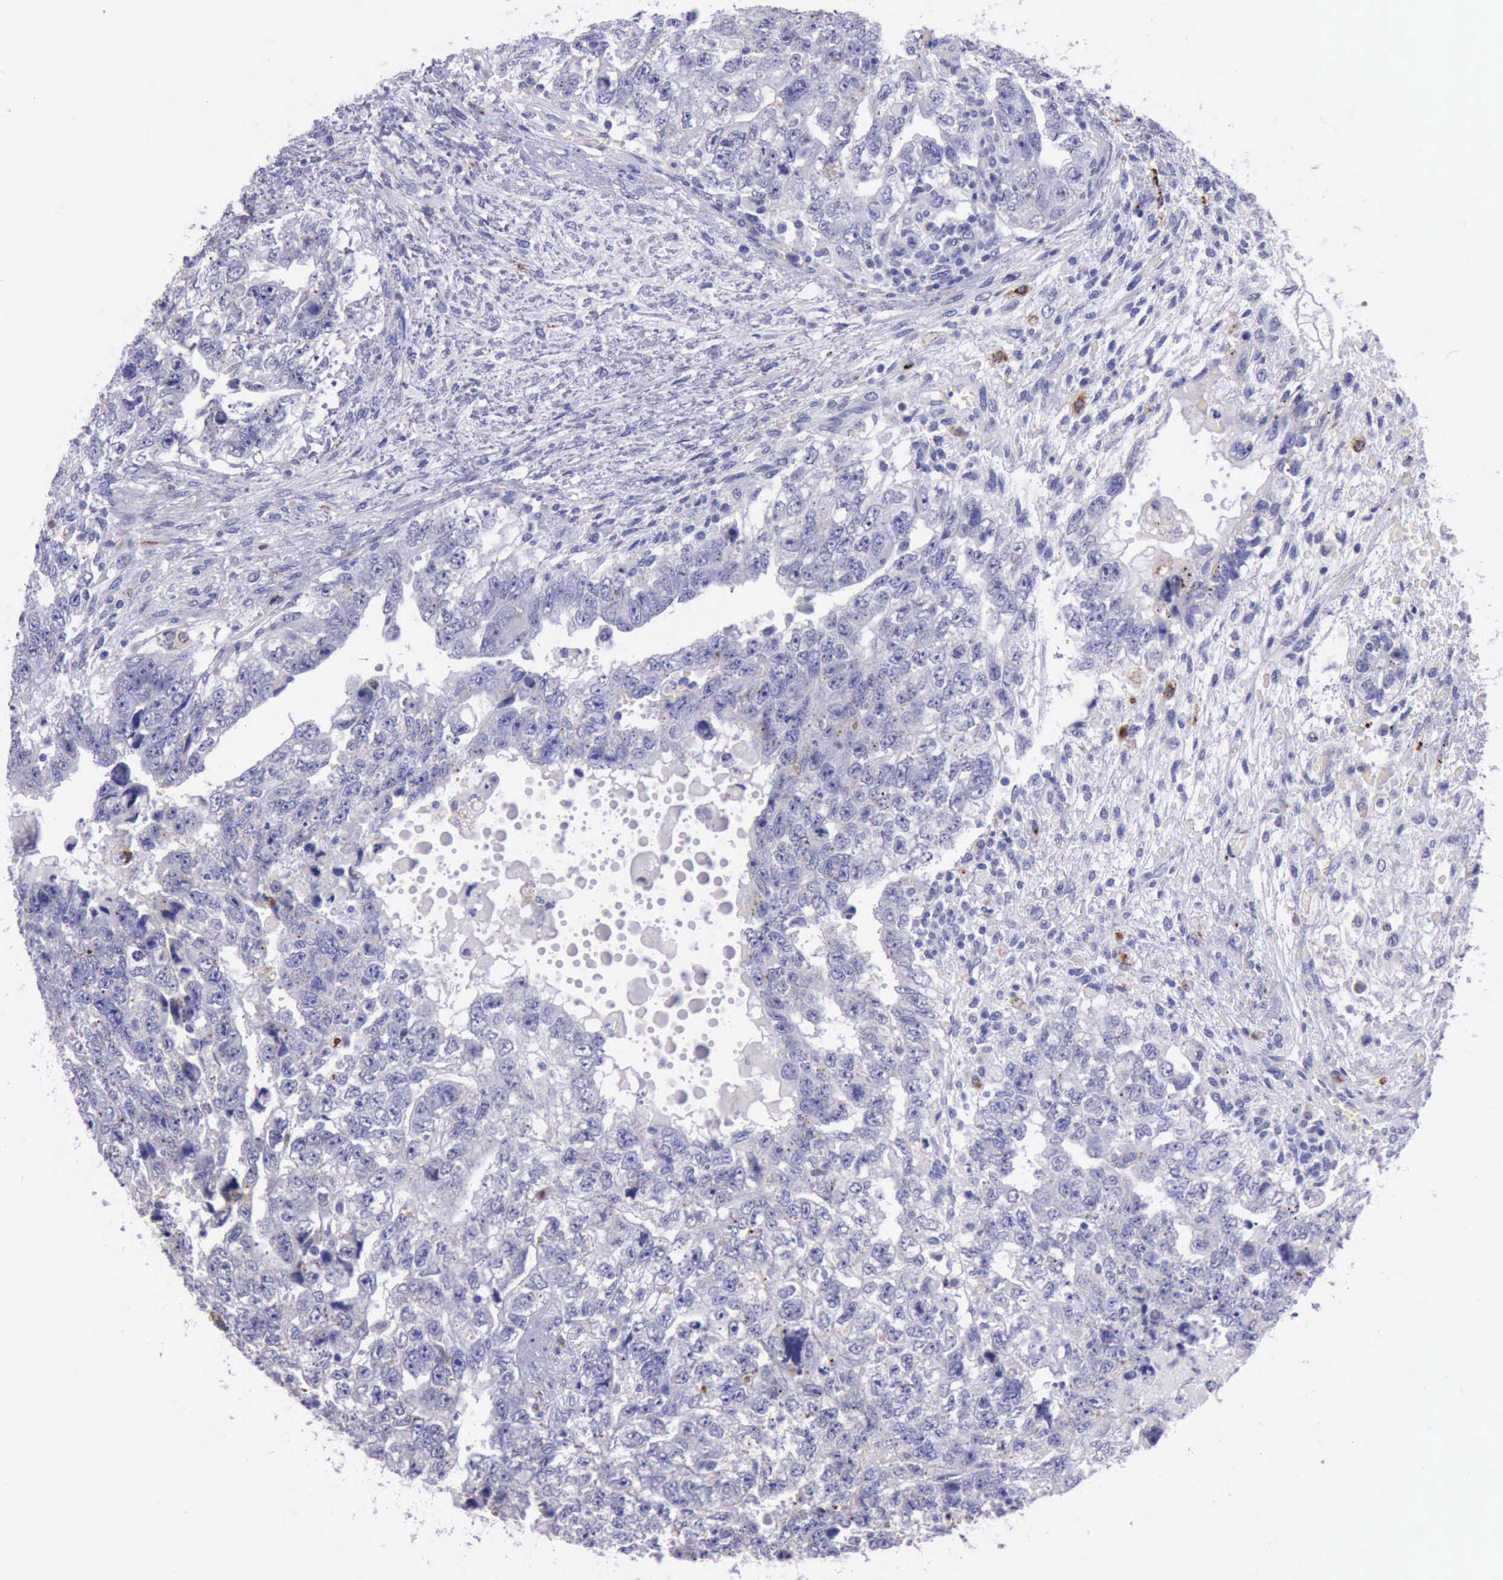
{"staining": {"intensity": "weak", "quantity": "<25%", "location": "cytoplasmic/membranous"}, "tissue": "testis cancer", "cell_type": "Tumor cells", "image_type": "cancer", "snomed": [{"axis": "morphology", "description": "Carcinoma, Embryonal, NOS"}, {"axis": "topography", "description": "Testis"}], "caption": "High magnification brightfield microscopy of testis cancer (embryonal carcinoma) stained with DAB (brown) and counterstained with hematoxylin (blue): tumor cells show no significant expression. (Brightfield microscopy of DAB (3,3'-diaminobenzidine) immunohistochemistry at high magnification).", "gene": "GLA", "patient": {"sex": "male", "age": 36}}